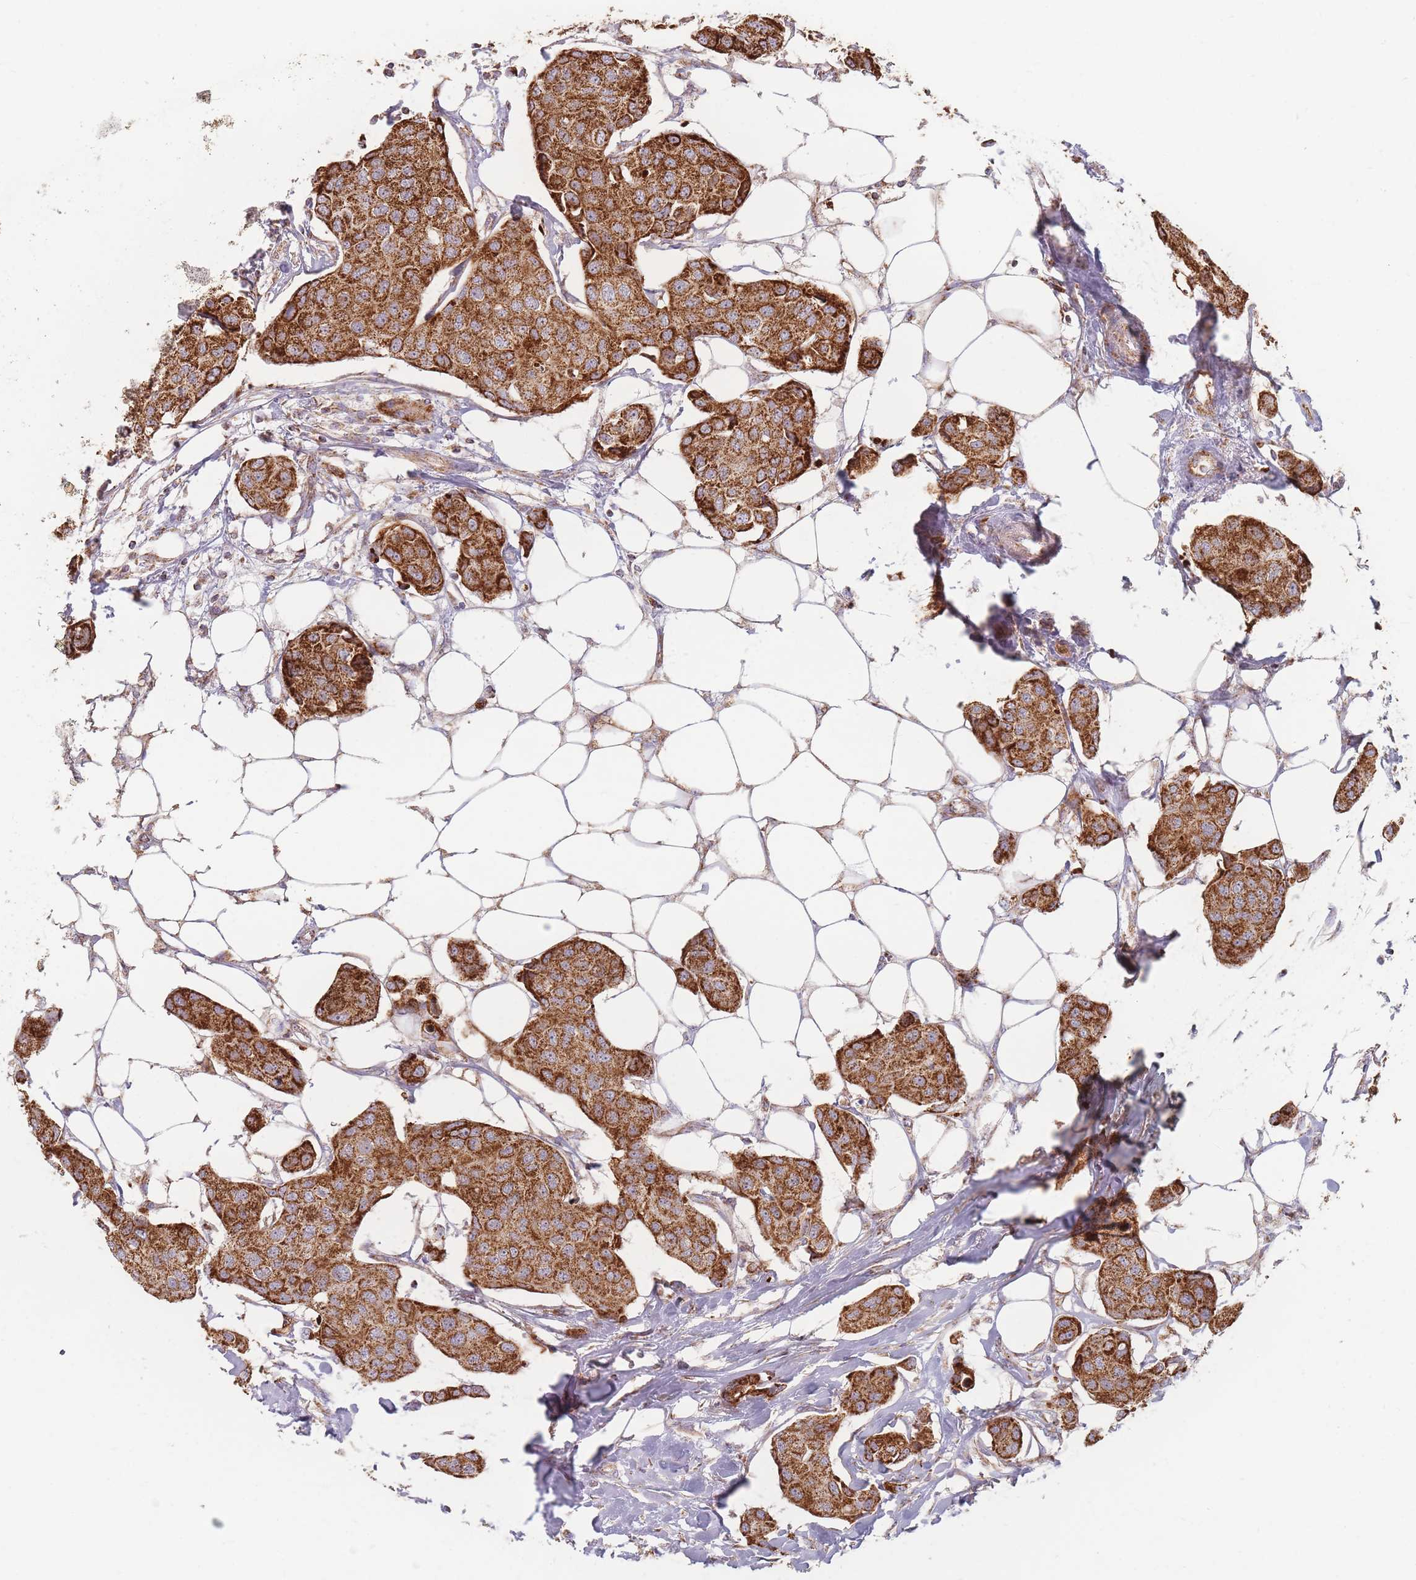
{"staining": {"intensity": "strong", "quantity": ">75%", "location": "cytoplasmic/membranous"}, "tissue": "breast cancer", "cell_type": "Tumor cells", "image_type": "cancer", "snomed": [{"axis": "morphology", "description": "Duct carcinoma"}, {"axis": "topography", "description": "Breast"}, {"axis": "topography", "description": "Lymph node"}], "caption": "Breast cancer (invasive ductal carcinoma) stained with a protein marker demonstrates strong staining in tumor cells.", "gene": "ESRP2", "patient": {"sex": "female", "age": 80}}